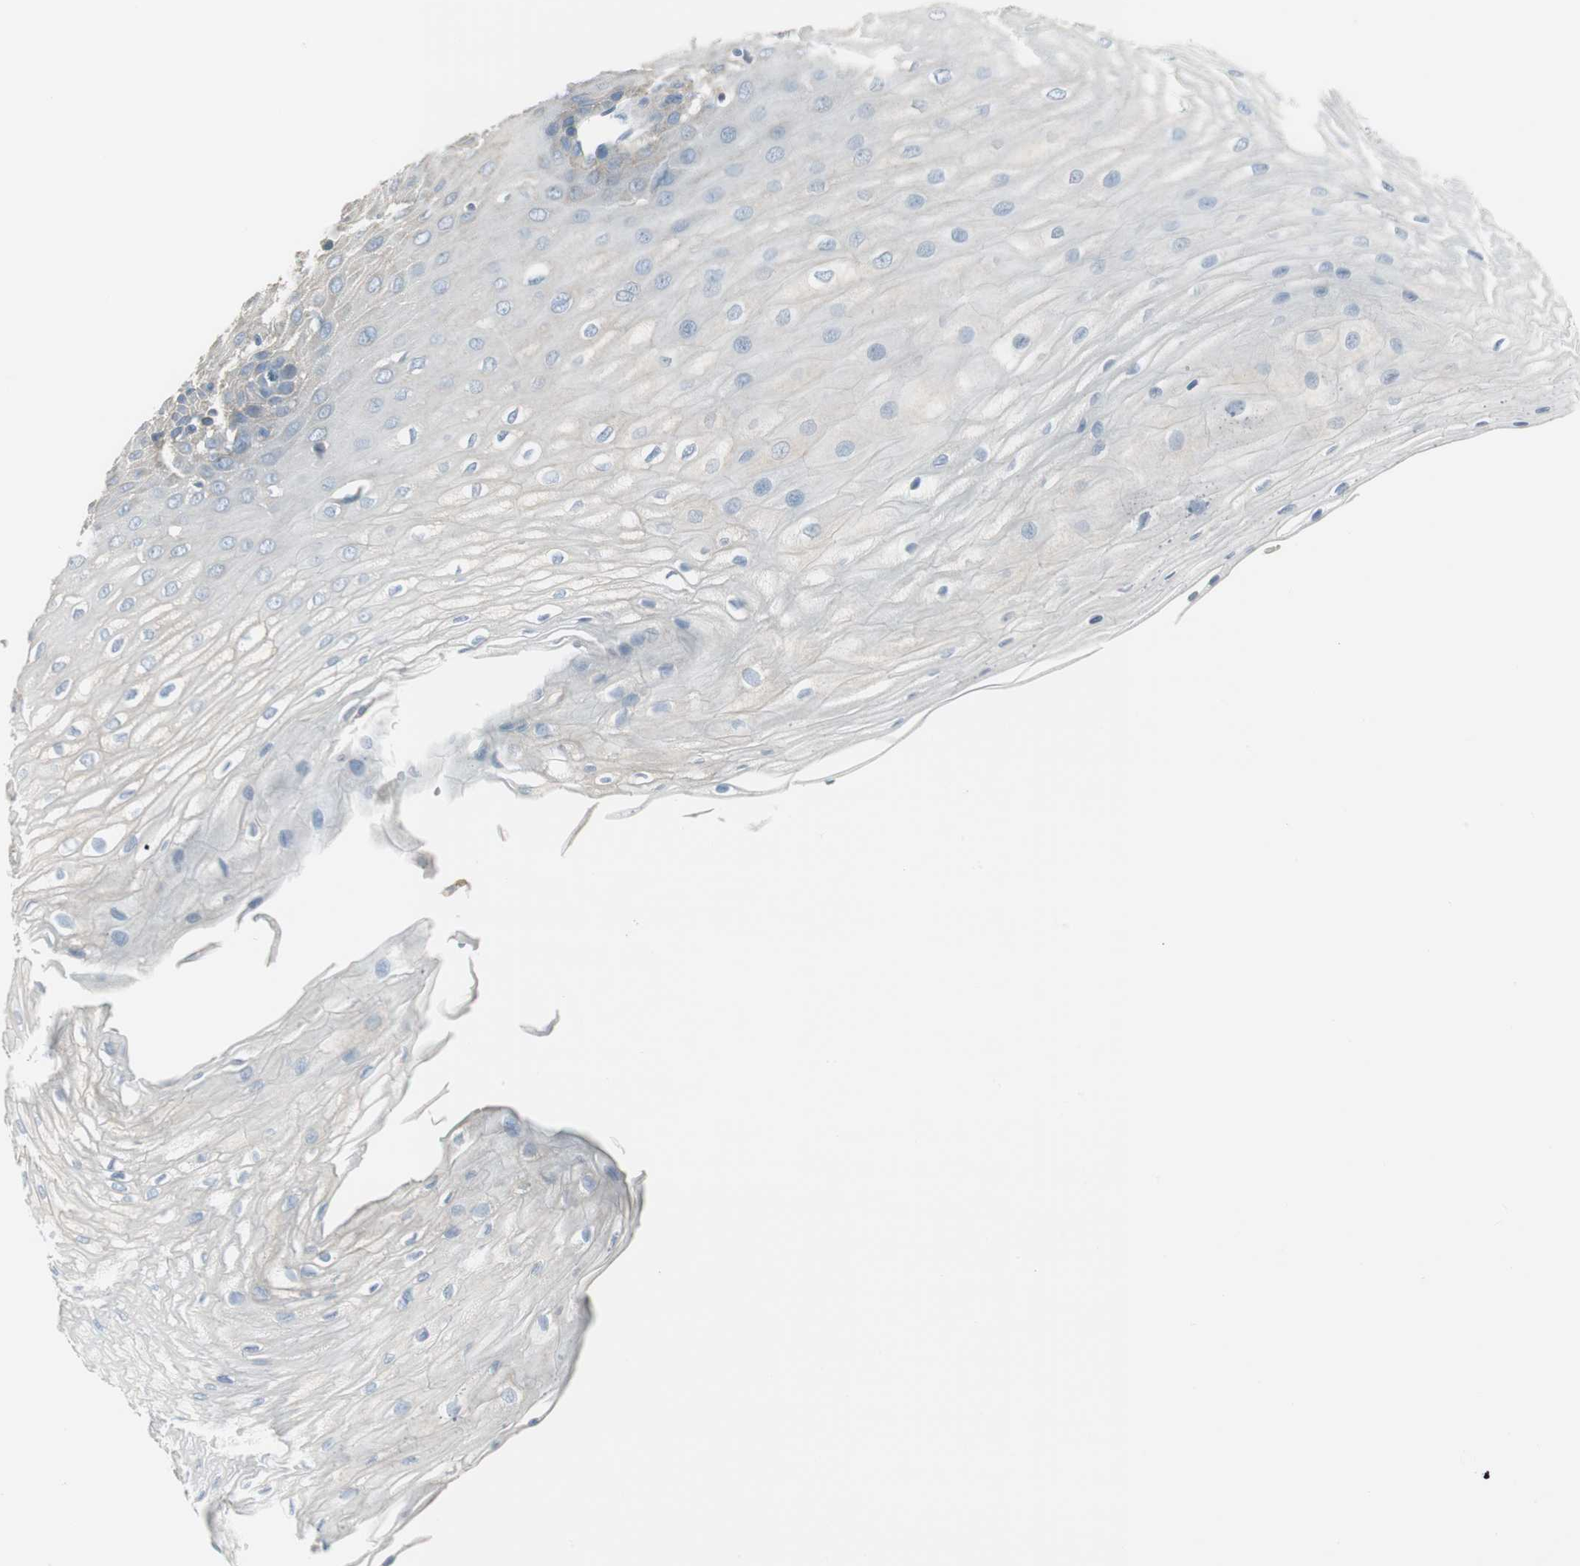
{"staining": {"intensity": "weak", "quantity": "<25%", "location": "cytoplasmic/membranous"}, "tissue": "esophagus", "cell_type": "Squamous epithelial cells", "image_type": "normal", "snomed": [{"axis": "morphology", "description": "Normal tissue, NOS"}, {"axis": "morphology", "description": "Squamous cell carcinoma, NOS"}, {"axis": "topography", "description": "Esophagus"}], "caption": "IHC of benign human esophagus displays no staining in squamous epithelial cells.", "gene": "AGR2", "patient": {"sex": "male", "age": 65}}